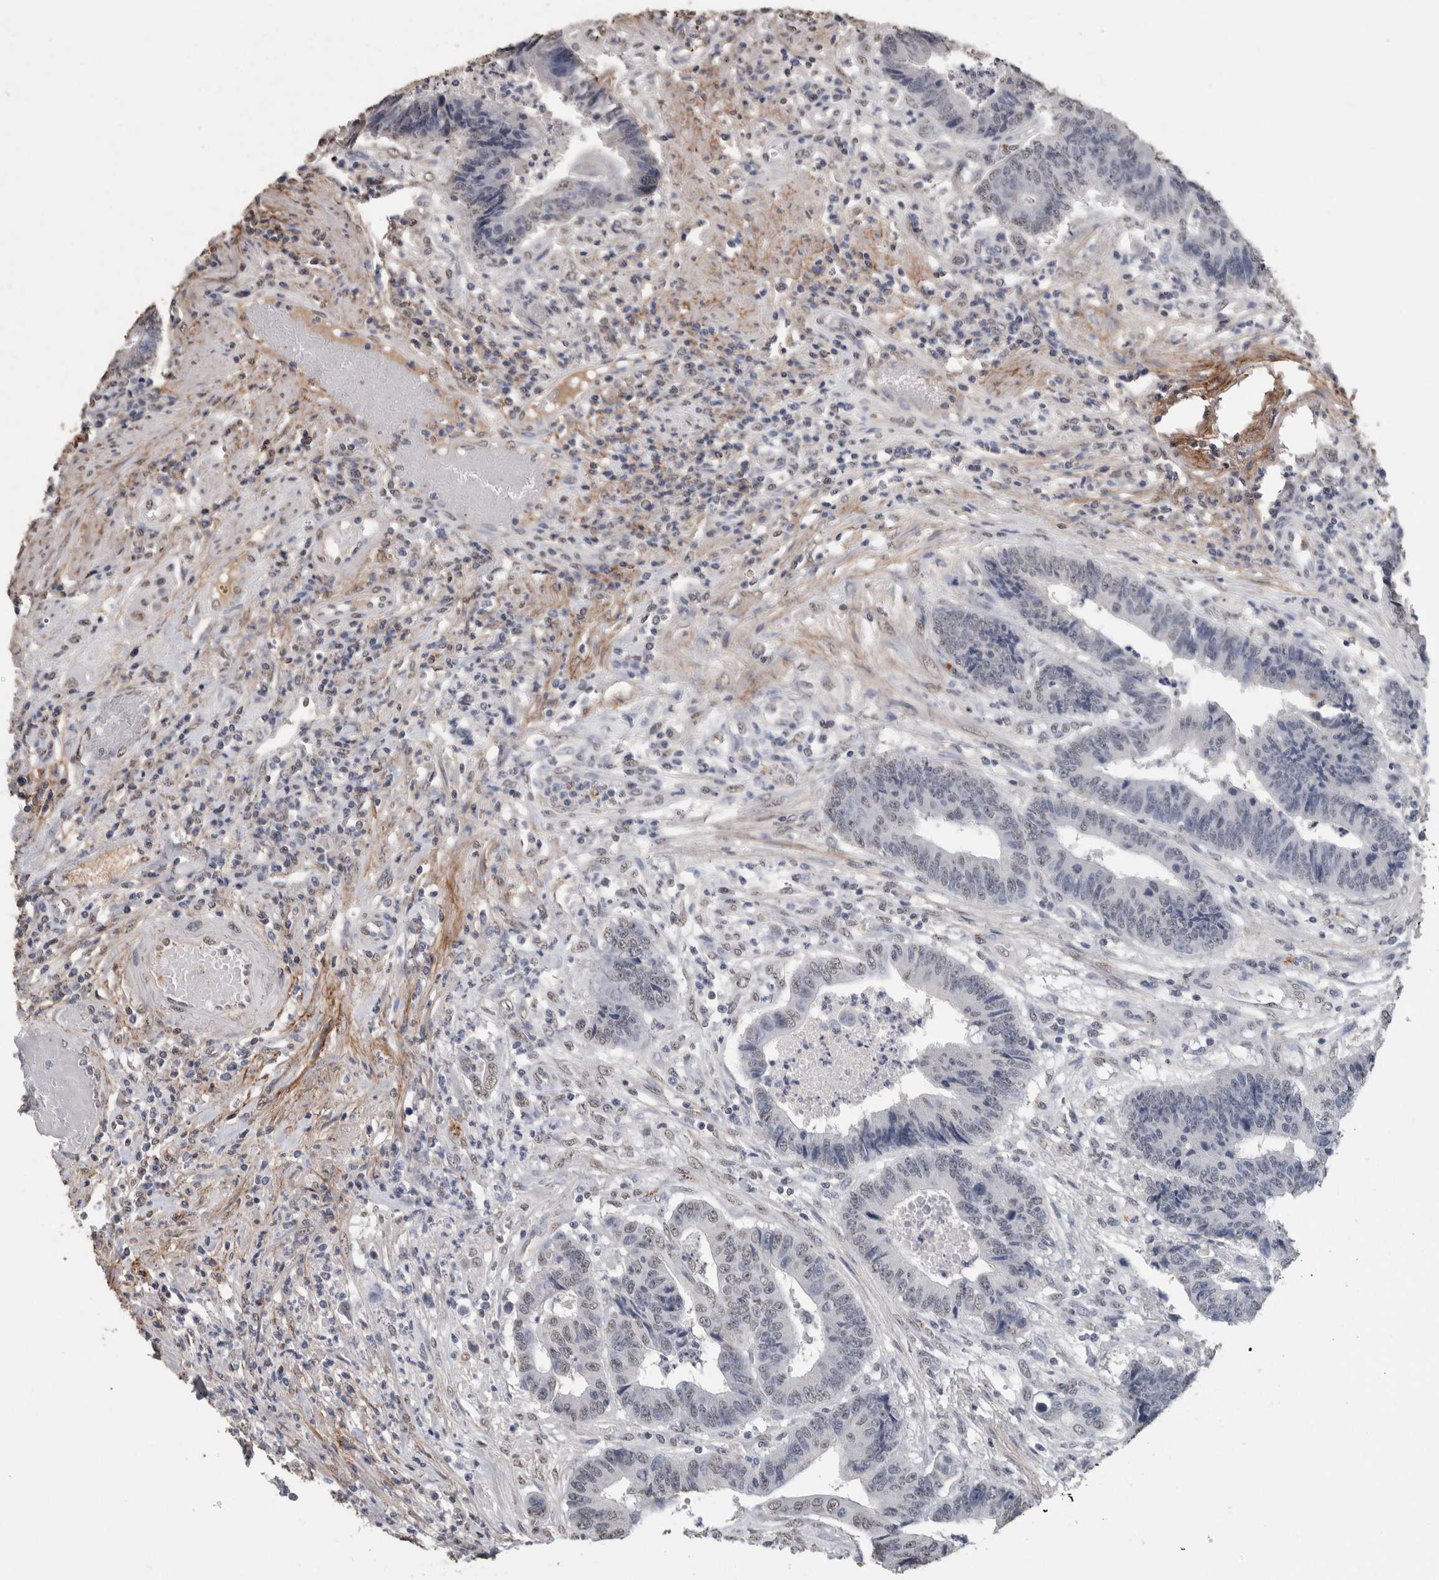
{"staining": {"intensity": "negative", "quantity": "none", "location": "none"}, "tissue": "colorectal cancer", "cell_type": "Tumor cells", "image_type": "cancer", "snomed": [{"axis": "morphology", "description": "Adenocarcinoma, NOS"}, {"axis": "topography", "description": "Rectum"}], "caption": "An immunohistochemistry histopathology image of colorectal cancer is shown. There is no staining in tumor cells of colorectal cancer. Brightfield microscopy of immunohistochemistry stained with DAB (brown) and hematoxylin (blue), captured at high magnification.", "gene": "LTBP1", "patient": {"sex": "male", "age": 84}}